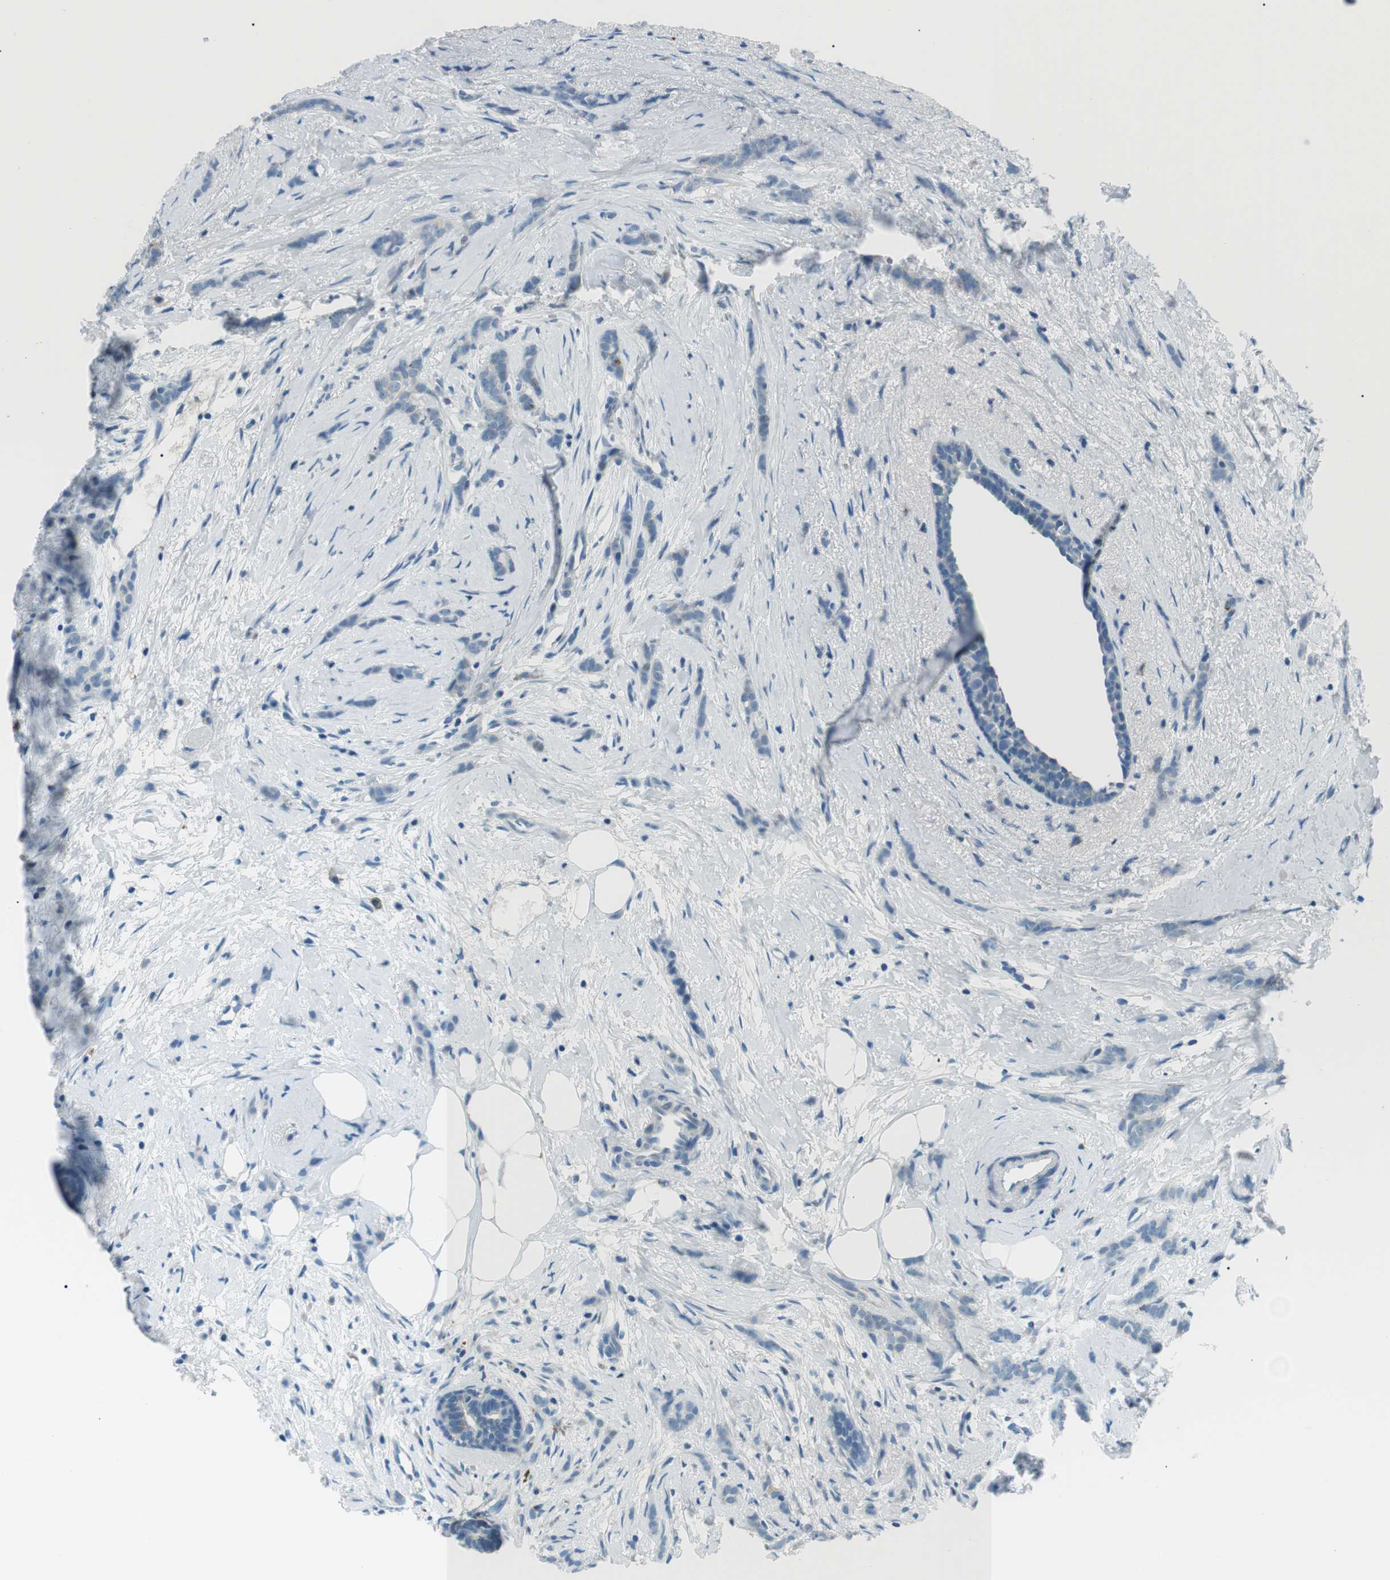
{"staining": {"intensity": "negative", "quantity": "none", "location": "none"}, "tissue": "breast cancer", "cell_type": "Tumor cells", "image_type": "cancer", "snomed": [{"axis": "morphology", "description": "Lobular carcinoma, in situ"}, {"axis": "morphology", "description": "Lobular carcinoma"}, {"axis": "topography", "description": "Breast"}], "caption": "Immunohistochemical staining of human breast cancer (lobular carcinoma in situ) exhibits no significant positivity in tumor cells.", "gene": "ST6GAL1", "patient": {"sex": "female", "age": 41}}